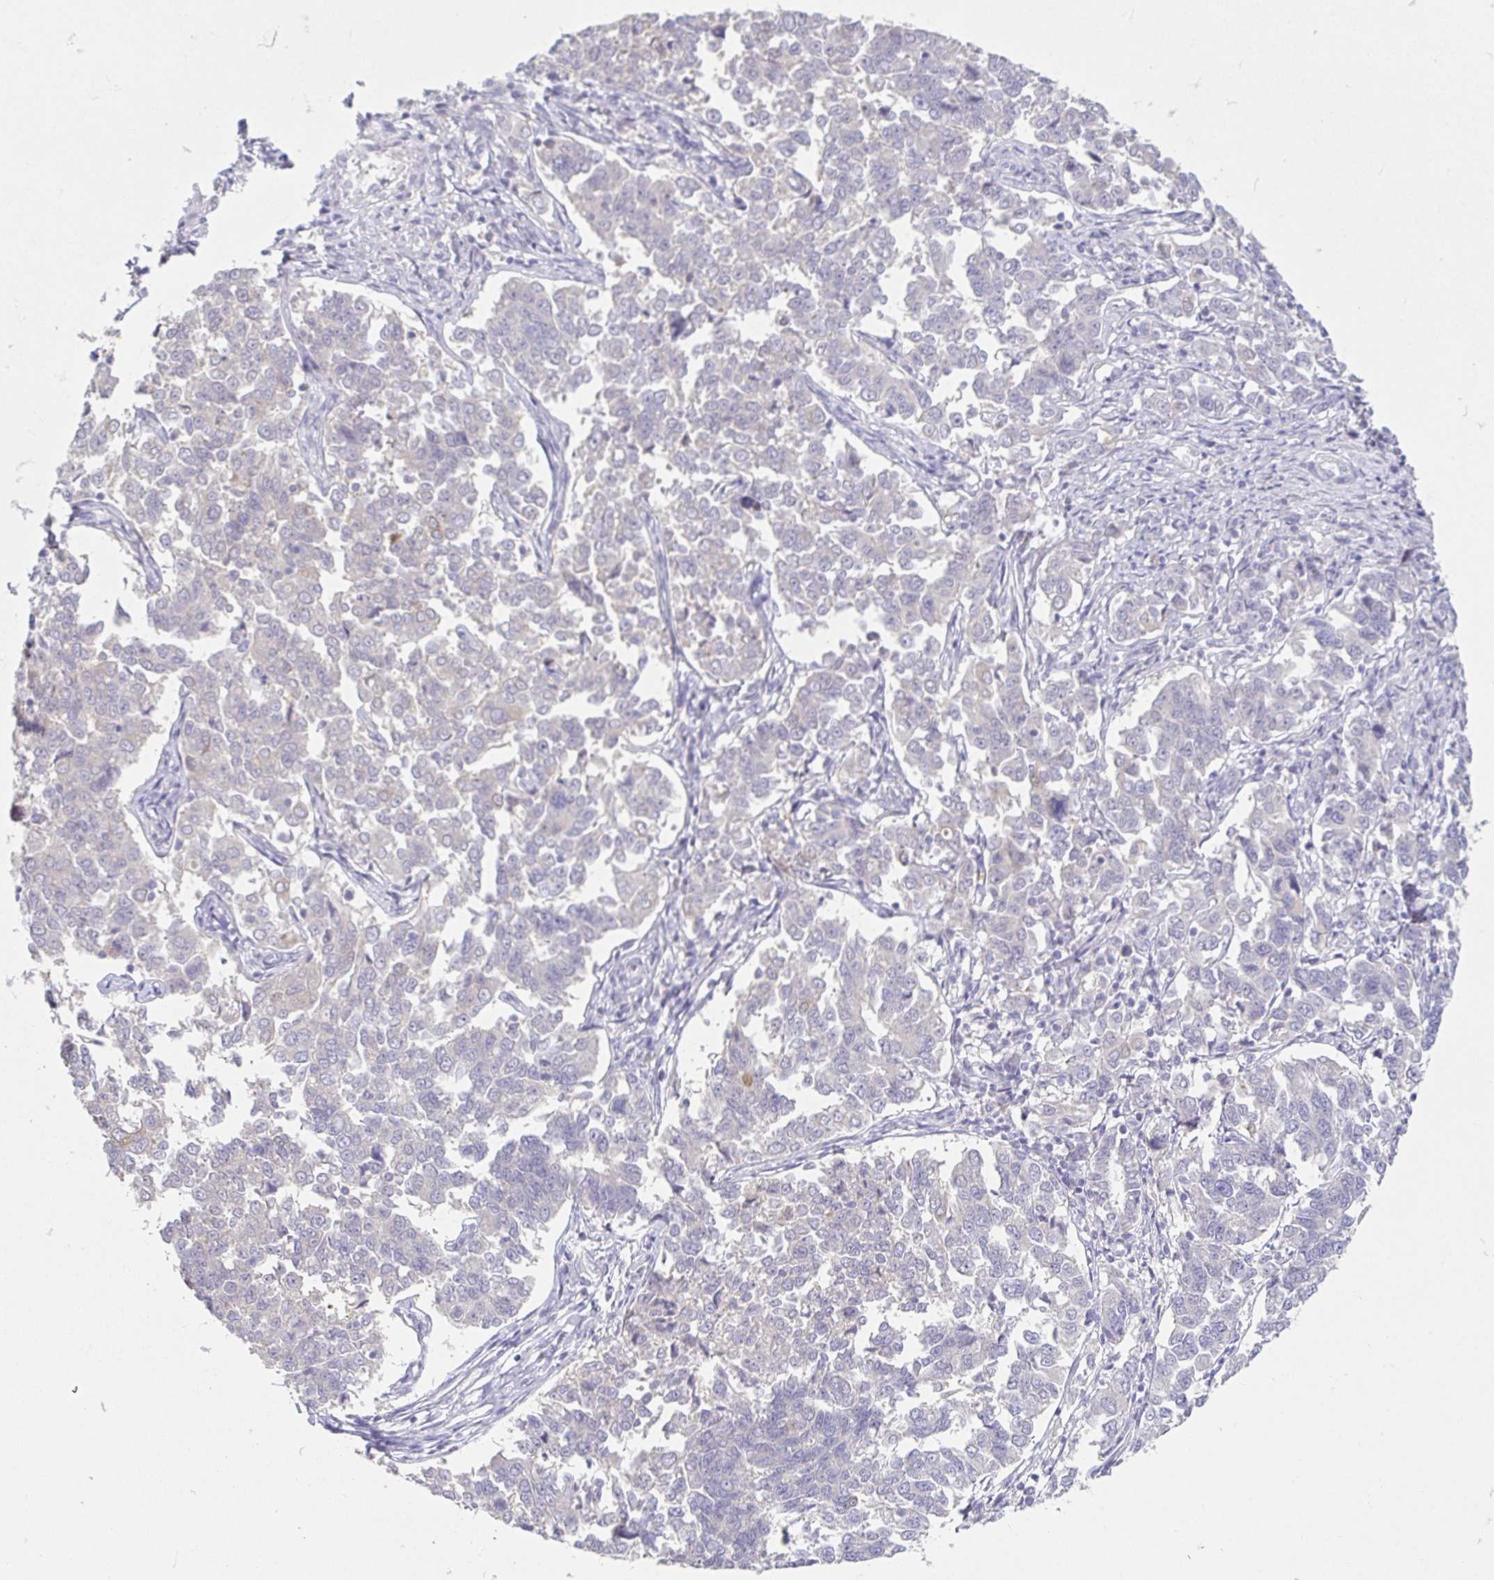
{"staining": {"intensity": "negative", "quantity": "none", "location": "none"}, "tissue": "endometrial cancer", "cell_type": "Tumor cells", "image_type": "cancer", "snomed": [{"axis": "morphology", "description": "Adenocarcinoma, NOS"}, {"axis": "topography", "description": "Endometrium"}], "caption": "Immunohistochemical staining of endometrial cancer (adenocarcinoma) displays no significant staining in tumor cells.", "gene": "FABP3", "patient": {"sex": "female", "age": 43}}